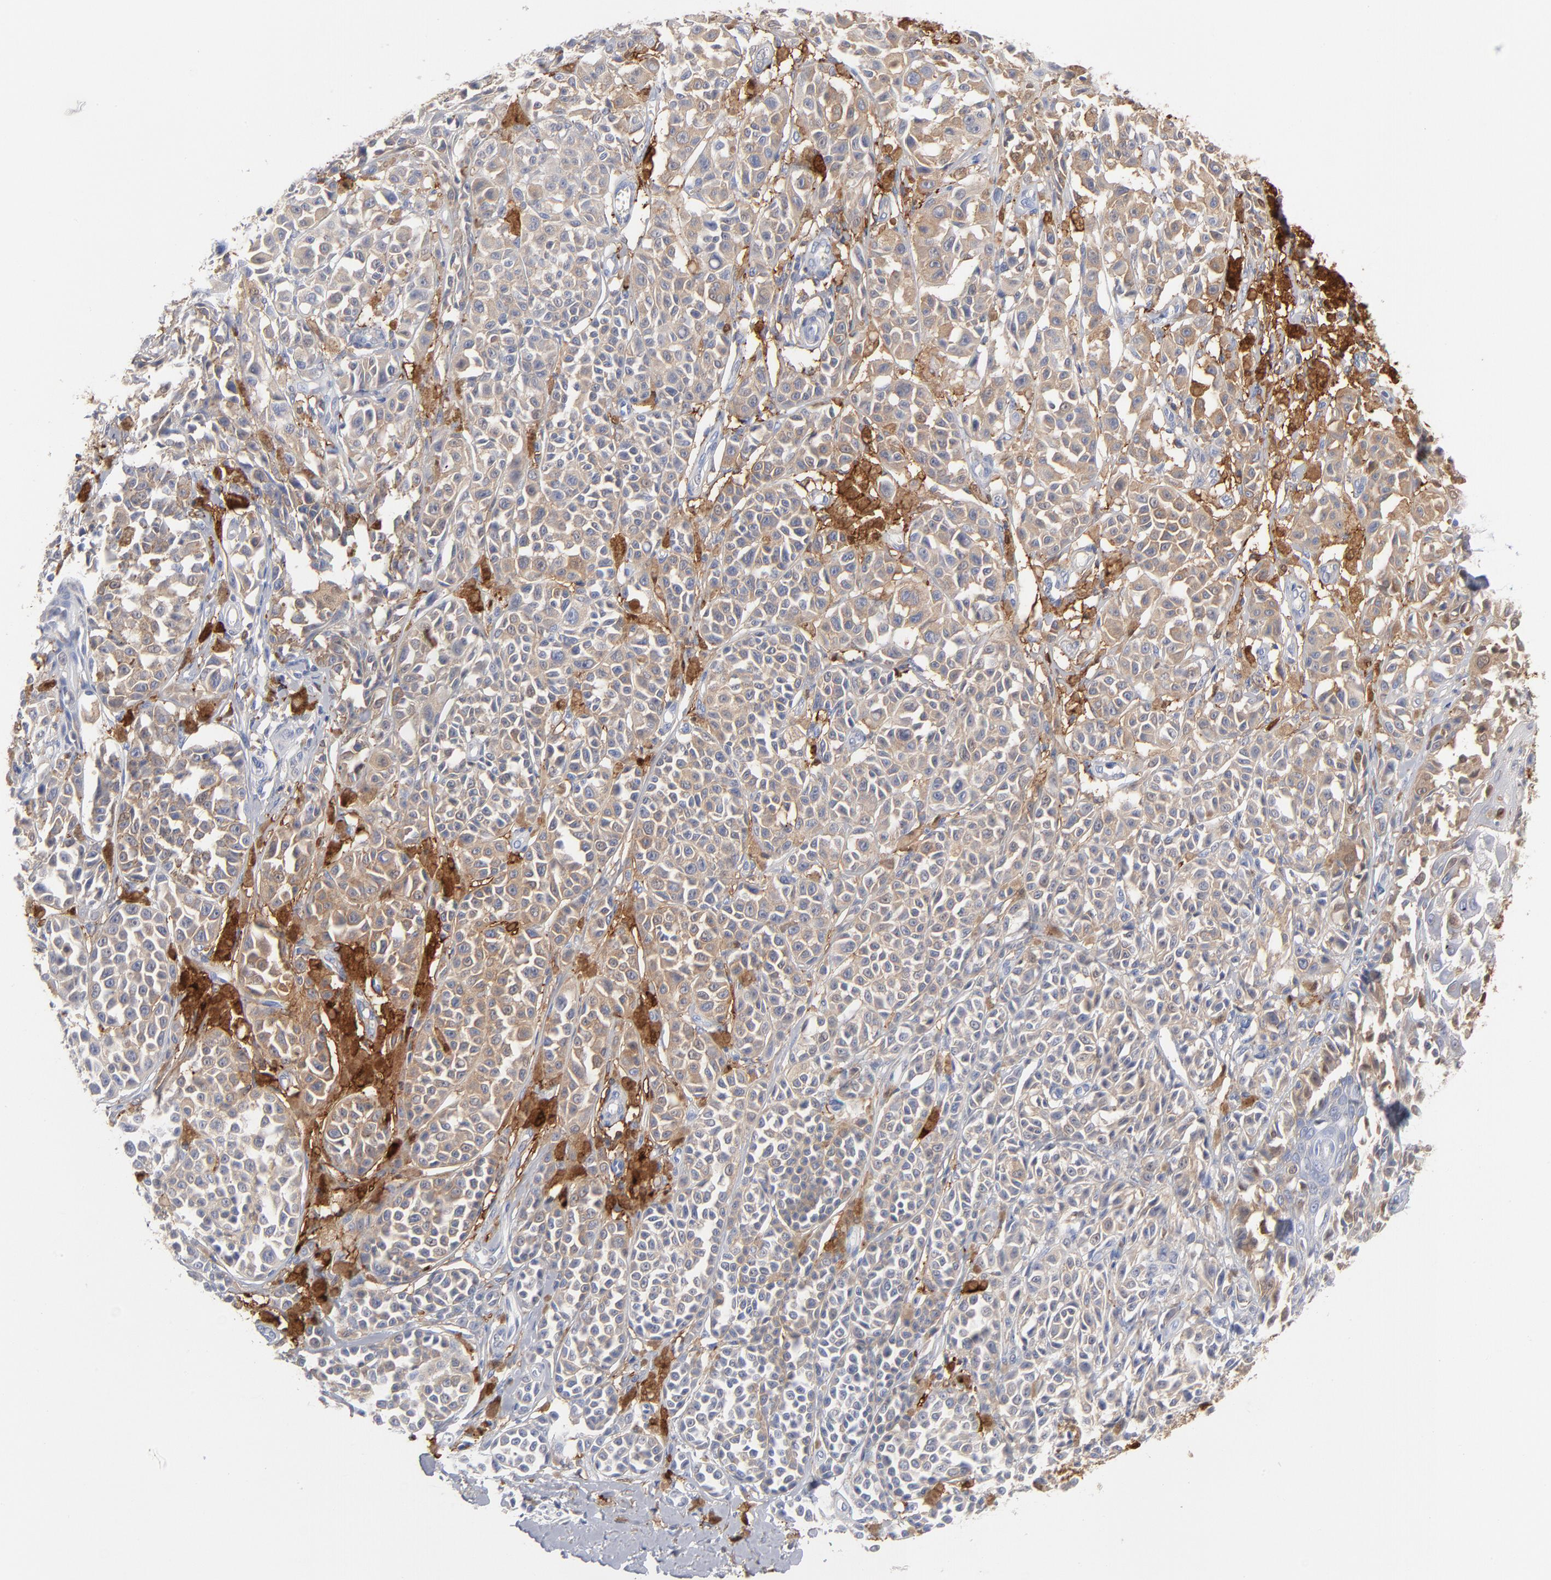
{"staining": {"intensity": "negative", "quantity": "none", "location": "none"}, "tissue": "melanoma", "cell_type": "Tumor cells", "image_type": "cancer", "snomed": [{"axis": "morphology", "description": "Malignant melanoma, NOS"}, {"axis": "topography", "description": "Skin"}], "caption": "Image shows no protein expression in tumor cells of malignant melanoma tissue.", "gene": "IFIT2", "patient": {"sex": "female", "age": 38}}